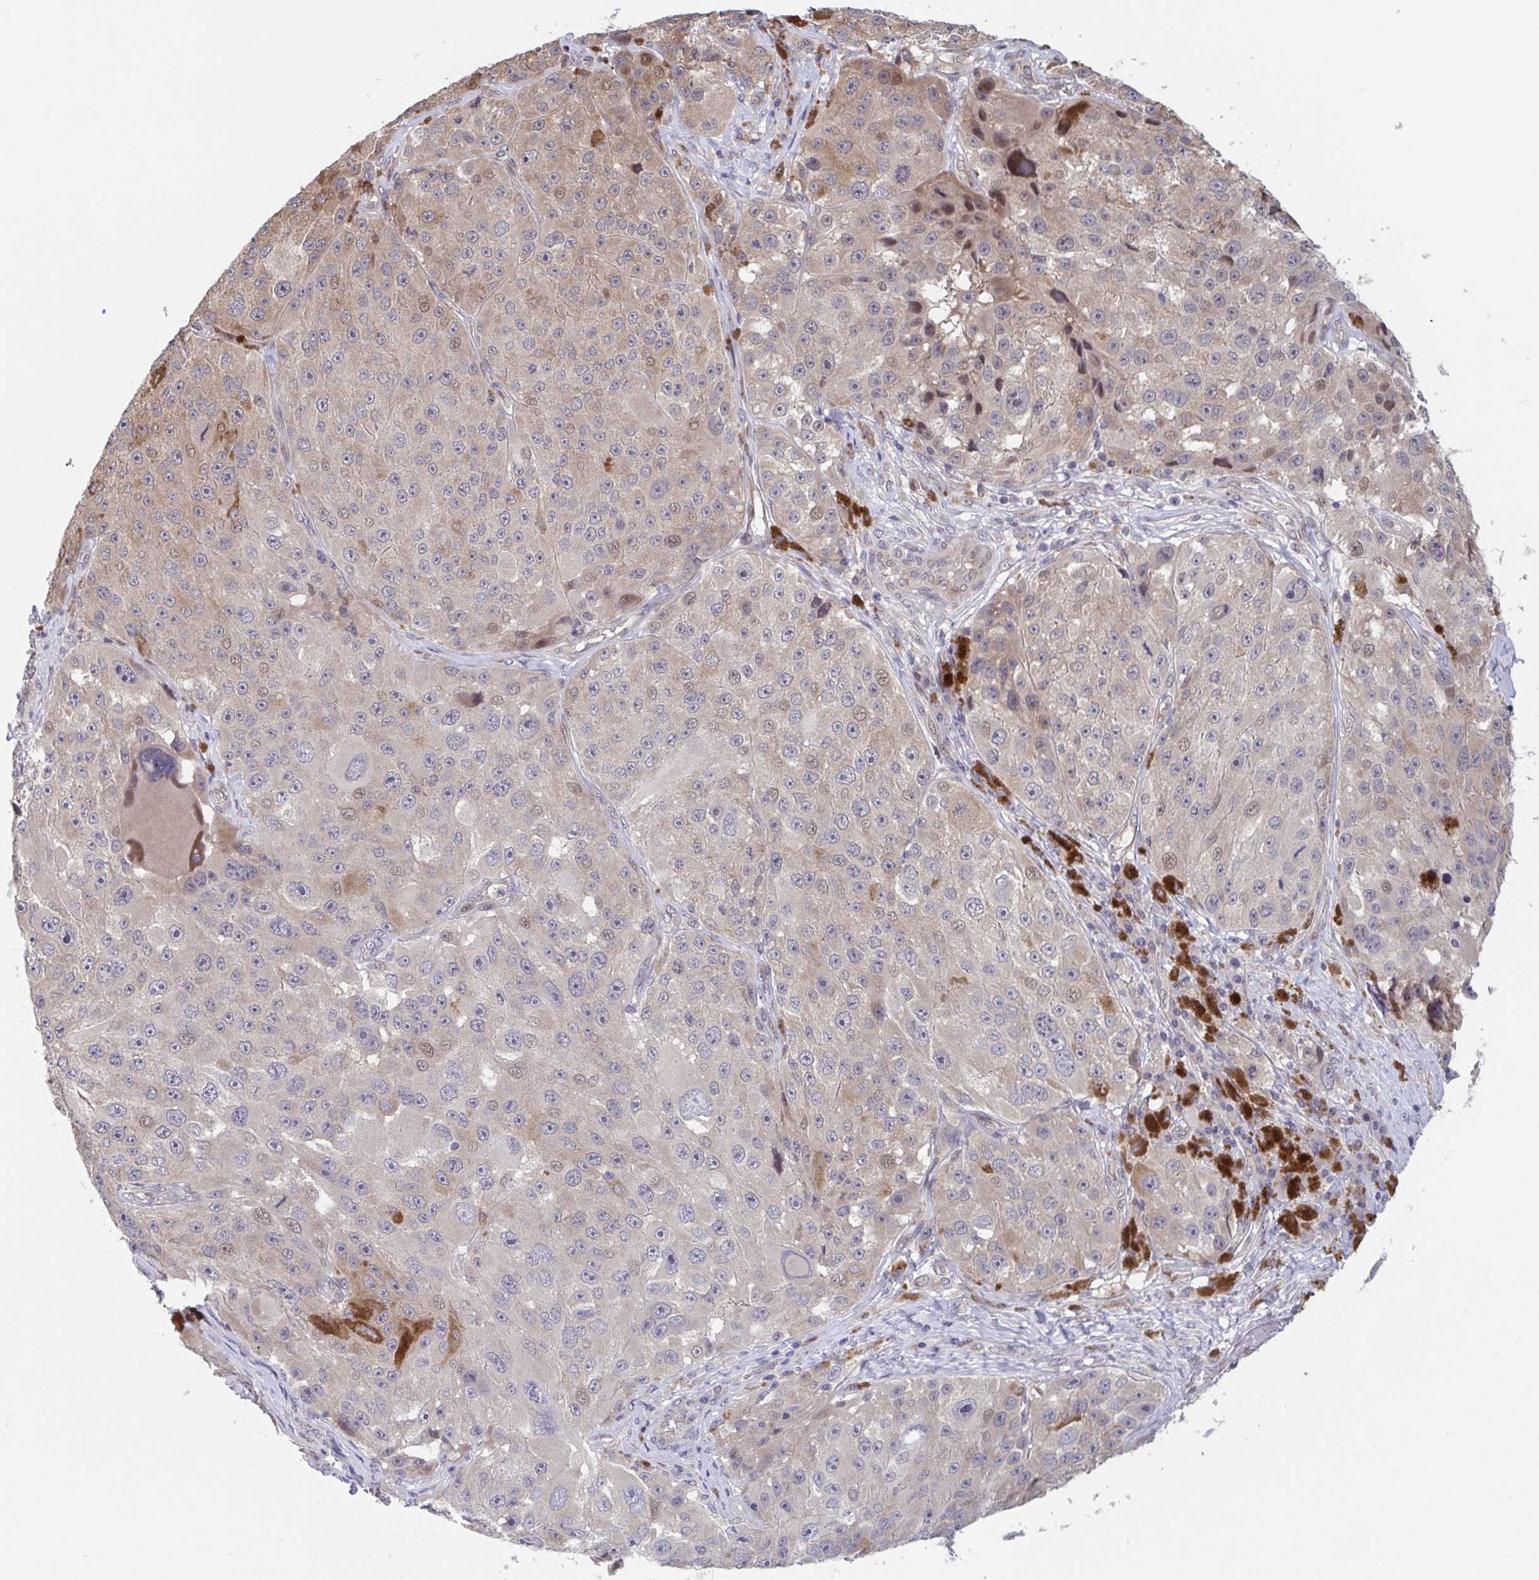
{"staining": {"intensity": "moderate", "quantity": "<25%", "location": "cytoplasmic/membranous,nuclear"}, "tissue": "melanoma", "cell_type": "Tumor cells", "image_type": "cancer", "snomed": [{"axis": "morphology", "description": "Malignant melanoma, Metastatic site"}, {"axis": "topography", "description": "Lymph node"}], "caption": "DAB (3,3'-diaminobenzidine) immunohistochemical staining of melanoma exhibits moderate cytoplasmic/membranous and nuclear protein expression in about <25% of tumor cells. The staining is performed using DAB brown chromogen to label protein expression. The nuclei are counter-stained blue using hematoxylin.", "gene": "RIOK1", "patient": {"sex": "male", "age": 62}}